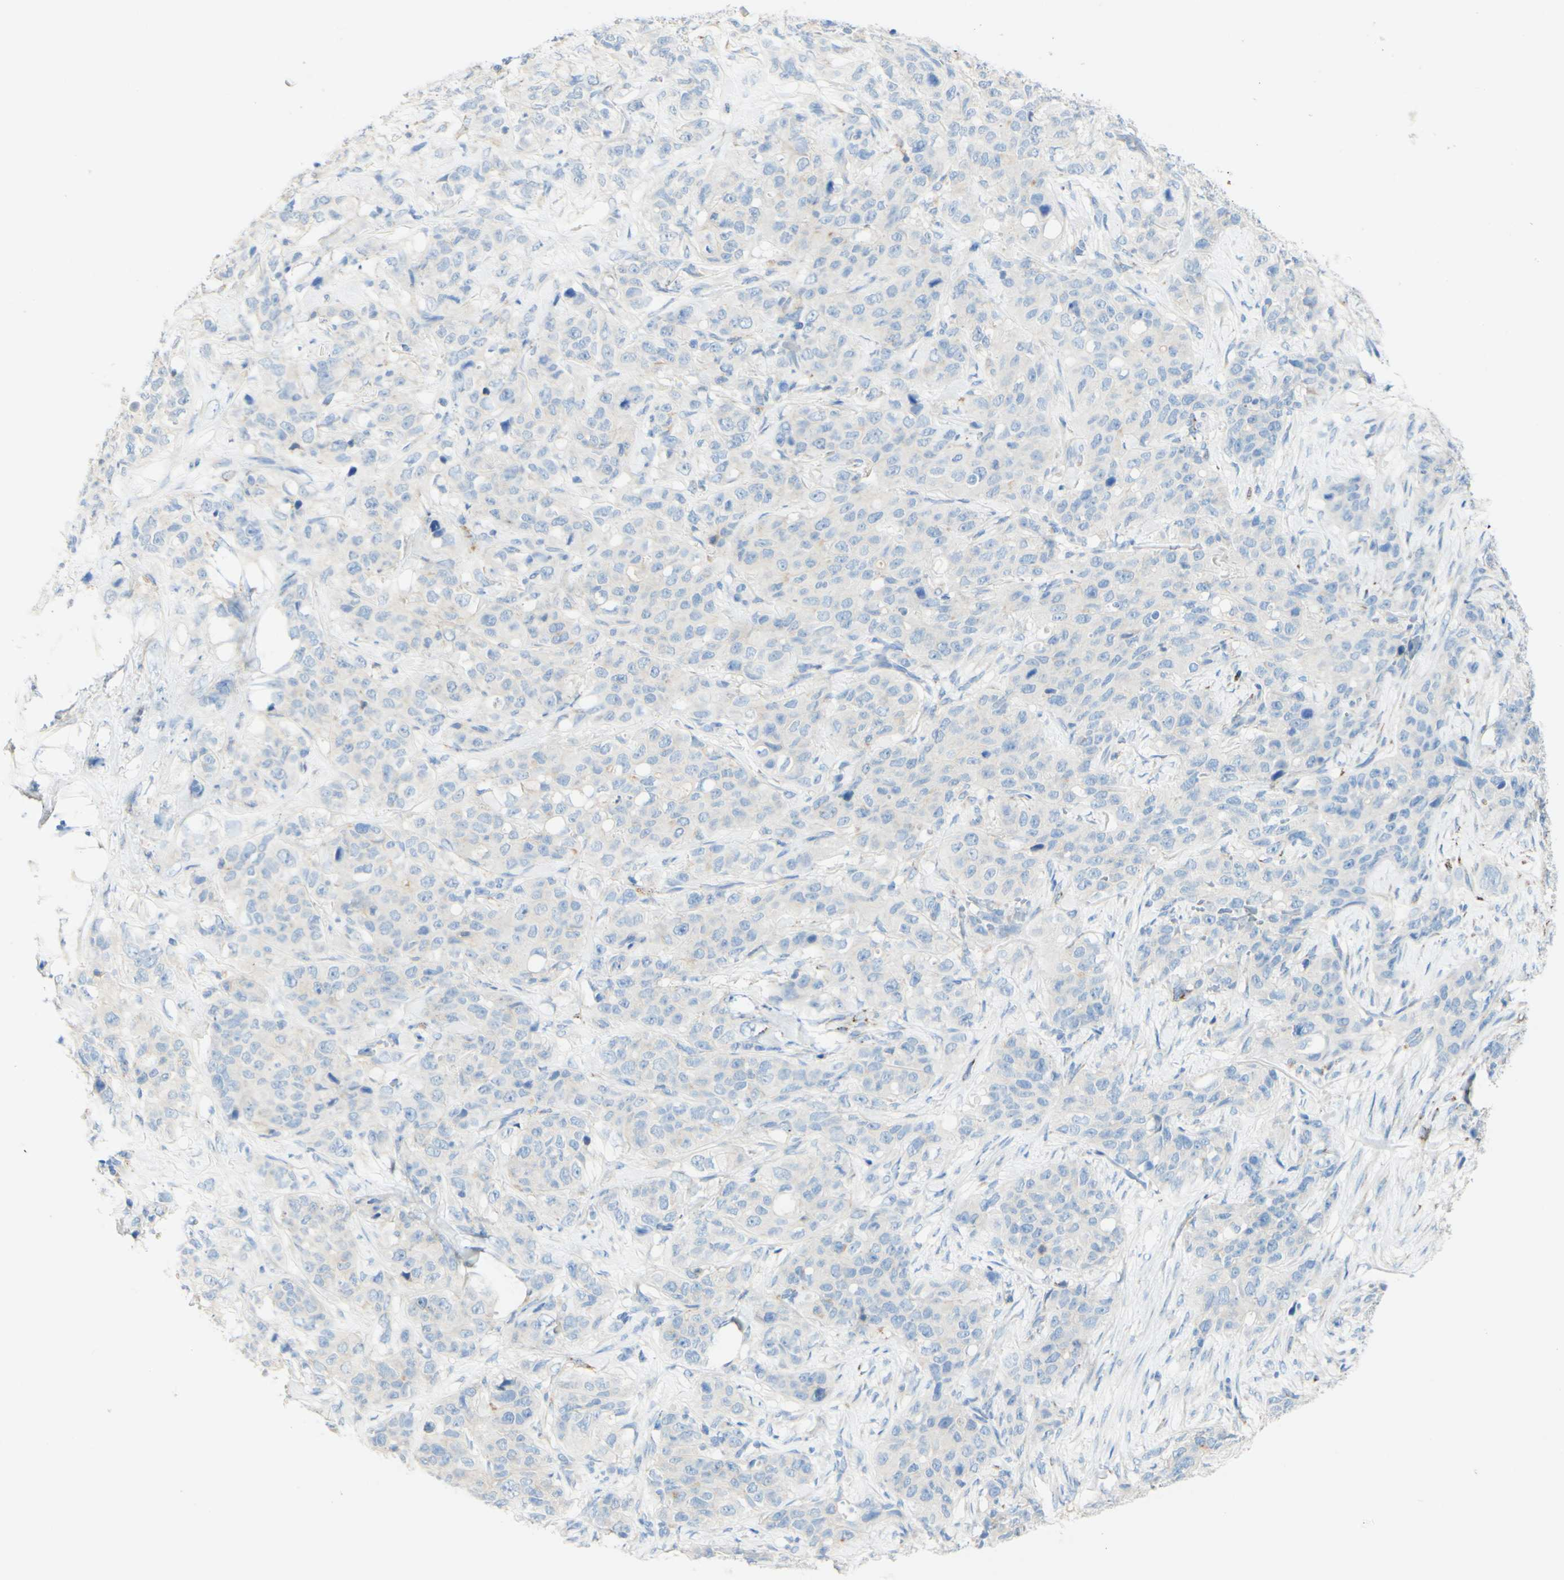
{"staining": {"intensity": "negative", "quantity": "none", "location": "none"}, "tissue": "stomach cancer", "cell_type": "Tumor cells", "image_type": "cancer", "snomed": [{"axis": "morphology", "description": "Adenocarcinoma, NOS"}, {"axis": "topography", "description": "Stomach"}], "caption": "An image of stomach cancer stained for a protein demonstrates no brown staining in tumor cells.", "gene": "FGF4", "patient": {"sex": "male", "age": 48}}